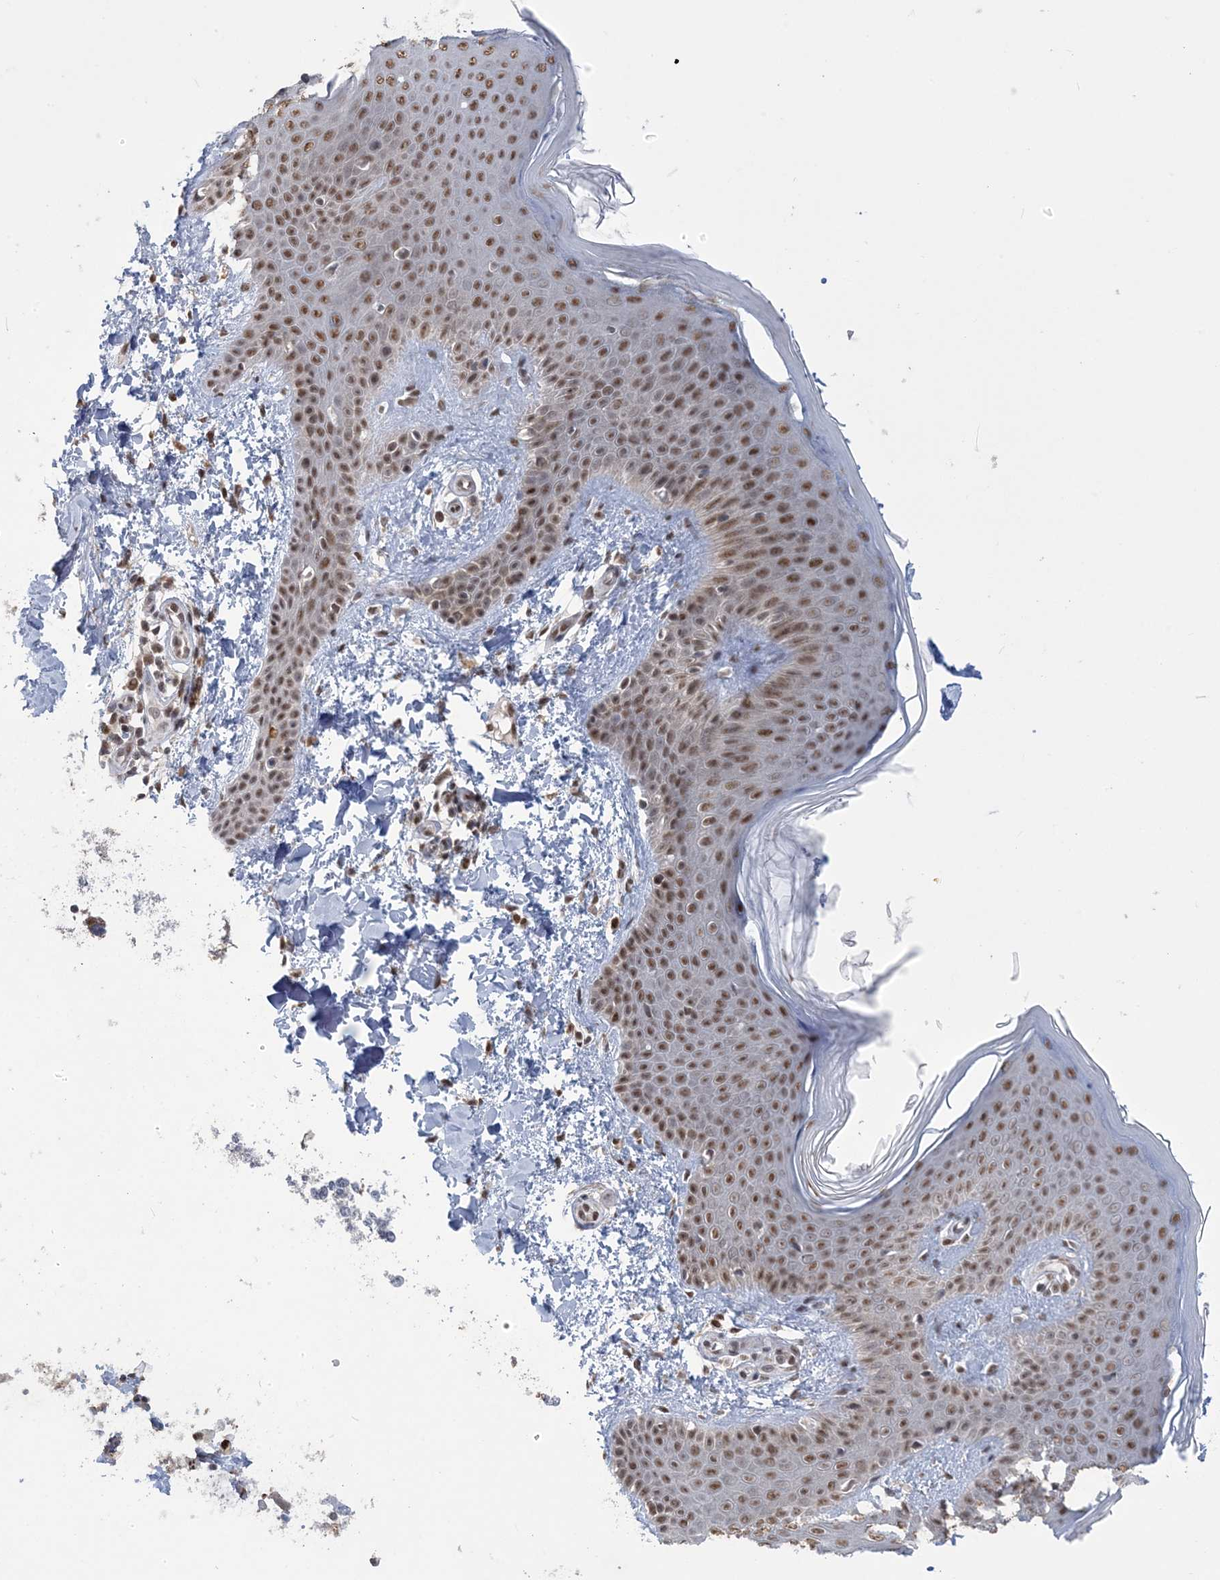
{"staining": {"intensity": "moderate", "quantity": ">75%", "location": "nuclear"}, "tissue": "skin", "cell_type": "Fibroblasts", "image_type": "normal", "snomed": [{"axis": "morphology", "description": "Normal tissue, NOS"}, {"axis": "topography", "description": "Skin"}], "caption": "Immunohistochemical staining of normal skin shows >75% levels of moderate nuclear protein staining in about >75% of fibroblasts.", "gene": "TRMT10C", "patient": {"sex": "male", "age": 36}}